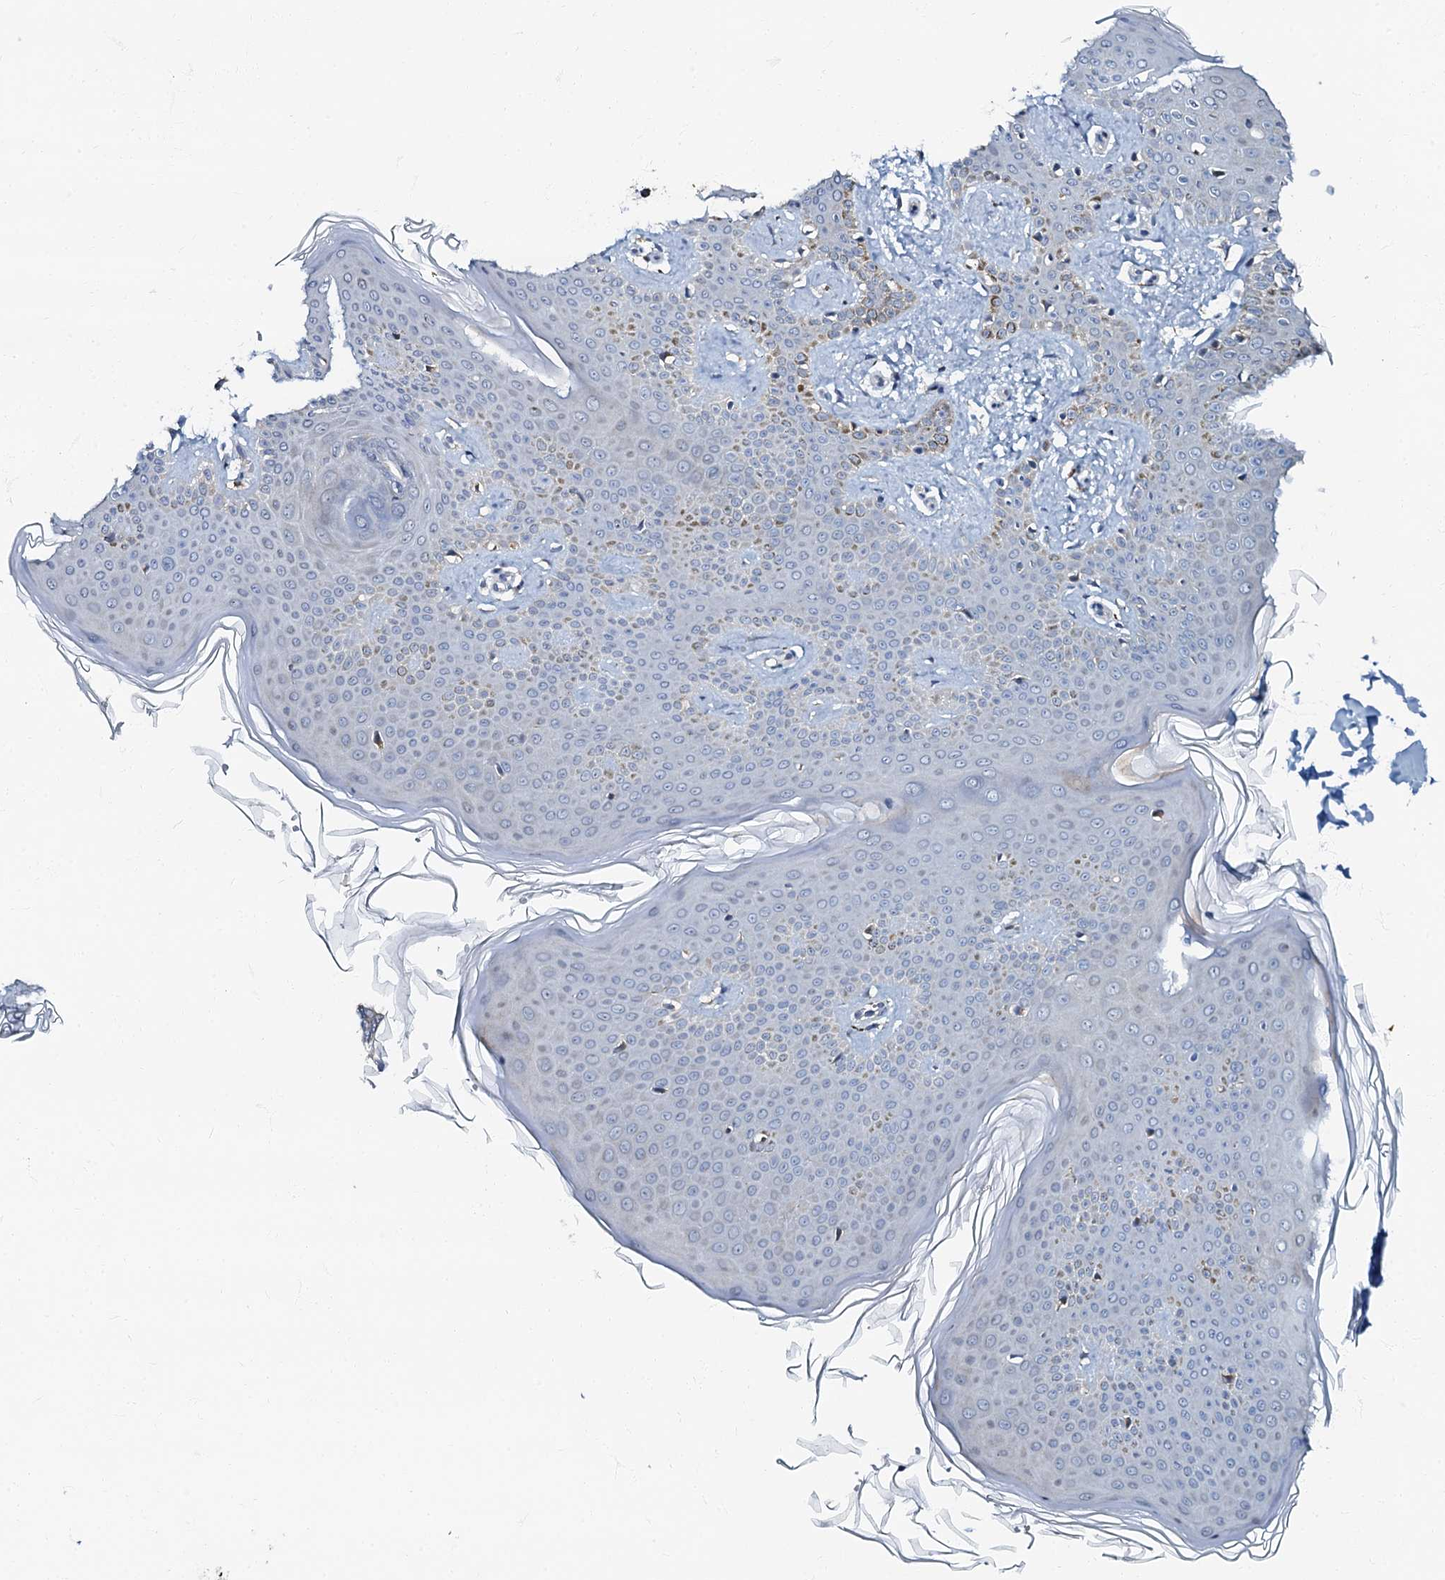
{"staining": {"intensity": "negative", "quantity": "none", "location": "none"}, "tissue": "skin", "cell_type": "Fibroblasts", "image_type": "normal", "snomed": [{"axis": "morphology", "description": "Normal tissue, NOS"}, {"axis": "topography", "description": "Skin"}], "caption": "Immunohistochemical staining of unremarkable human skin exhibits no significant expression in fibroblasts. Nuclei are stained in blue.", "gene": "MRPL51", "patient": {"sex": "male", "age": 36}}